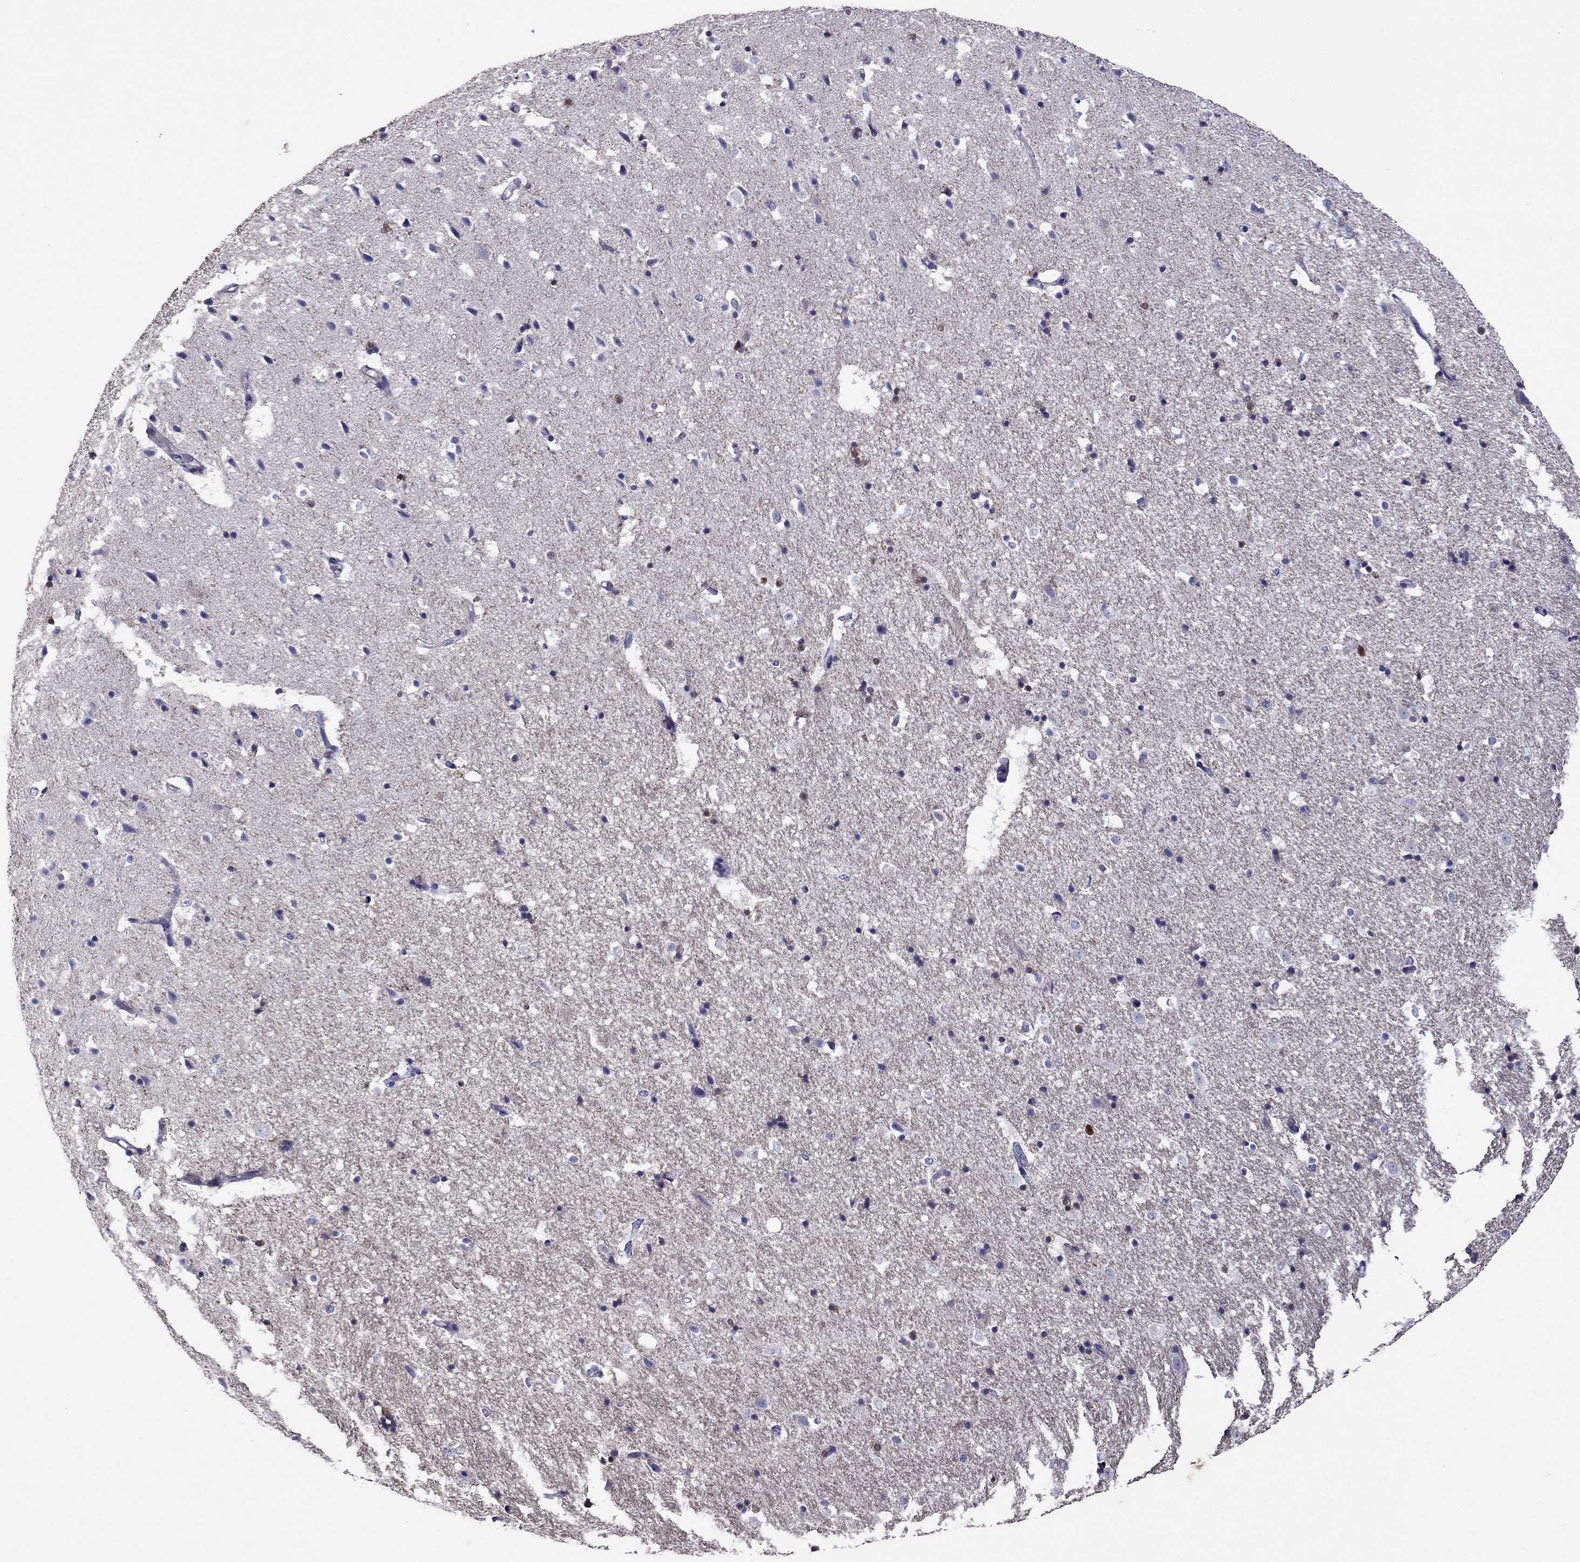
{"staining": {"intensity": "strong", "quantity": "<25%", "location": "nuclear"}, "tissue": "hippocampus", "cell_type": "Glial cells", "image_type": "normal", "snomed": [{"axis": "morphology", "description": "Normal tissue, NOS"}, {"axis": "topography", "description": "Hippocampus"}], "caption": "Unremarkable hippocampus demonstrates strong nuclear expression in approximately <25% of glial cells Nuclei are stained in blue..", "gene": "STAR", "patient": {"sex": "male", "age": 49}}